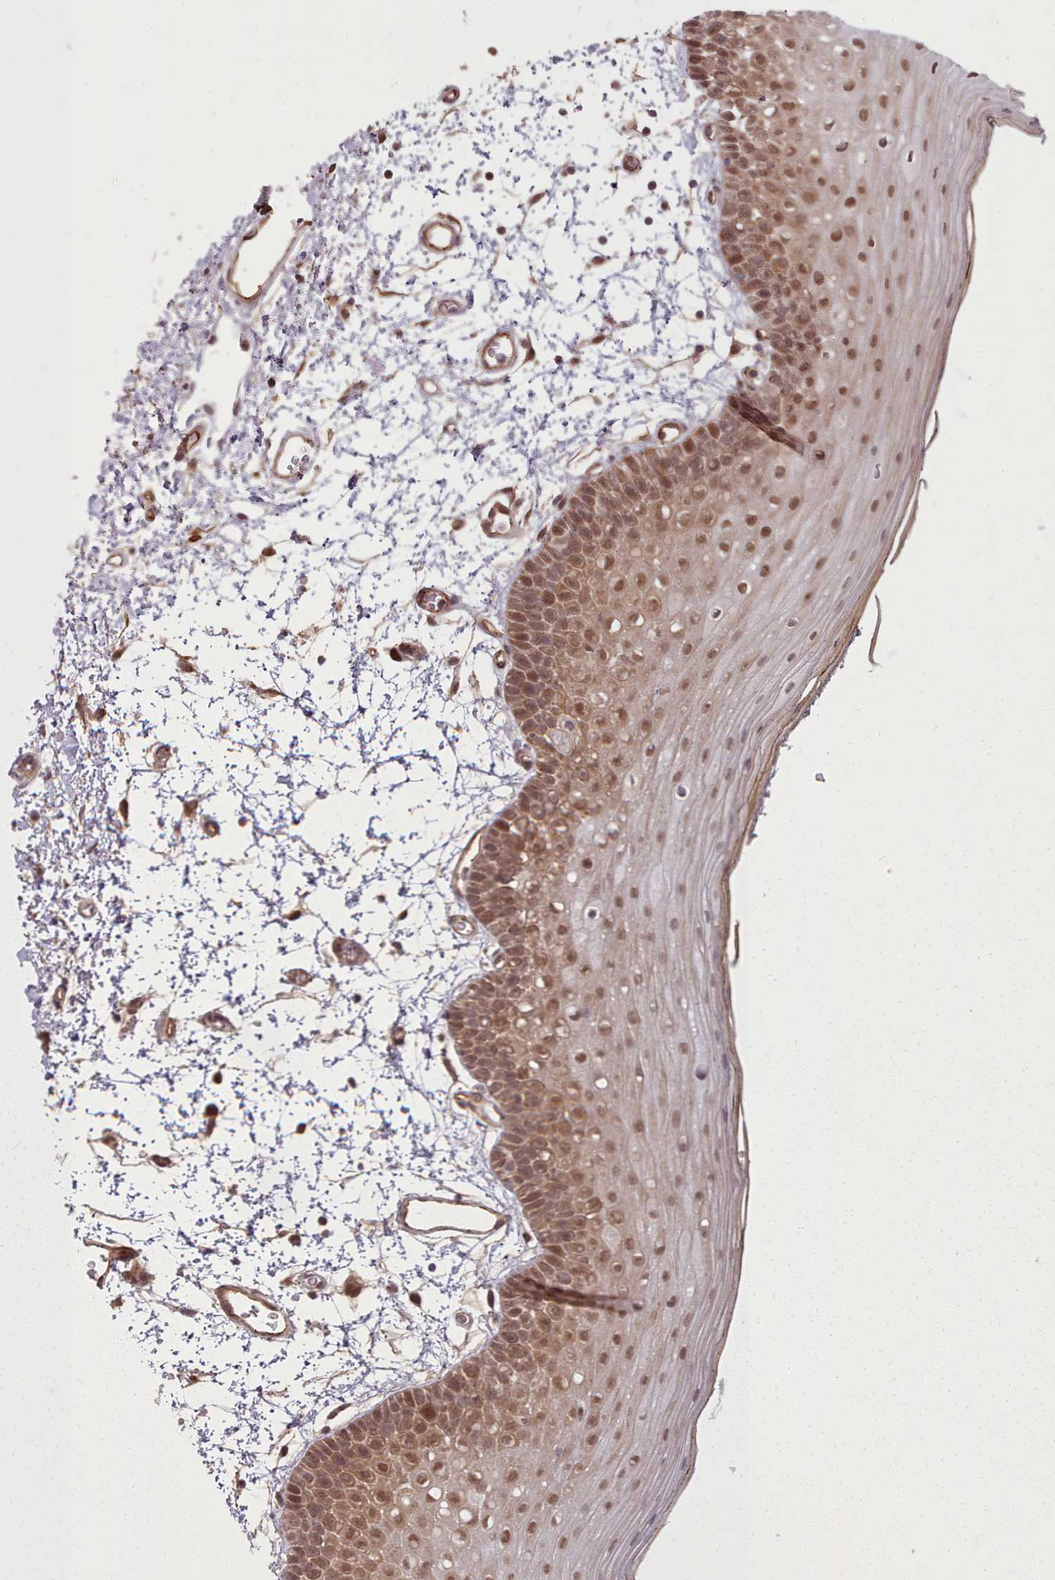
{"staining": {"intensity": "moderate", "quantity": ">75%", "location": "nuclear"}, "tissue": "oral mucosa", "cell_type": "Squamous epithelial cells", "image_type": "normal", "snomed": [{"axis": "morphology", "description": "Normal tissue, NOS"}, {"axis": "topography", "description": "Oral tissue"}, {"axis": "topography", "description": "Tounge, NOS"}], "caption": "Protein analysis of normal oral mucosa demonstrates moderate nuclear positivity in approximately >75% of squamous epithelial cells. The staining was performed using DAB (3,3'-diaminobenzidine), with brown indicating positive protein expression. Nuclei are stained blue with hematoxylin.", "gene": "ZMYM4", "patient": {"sex": "female", "age": 81}}